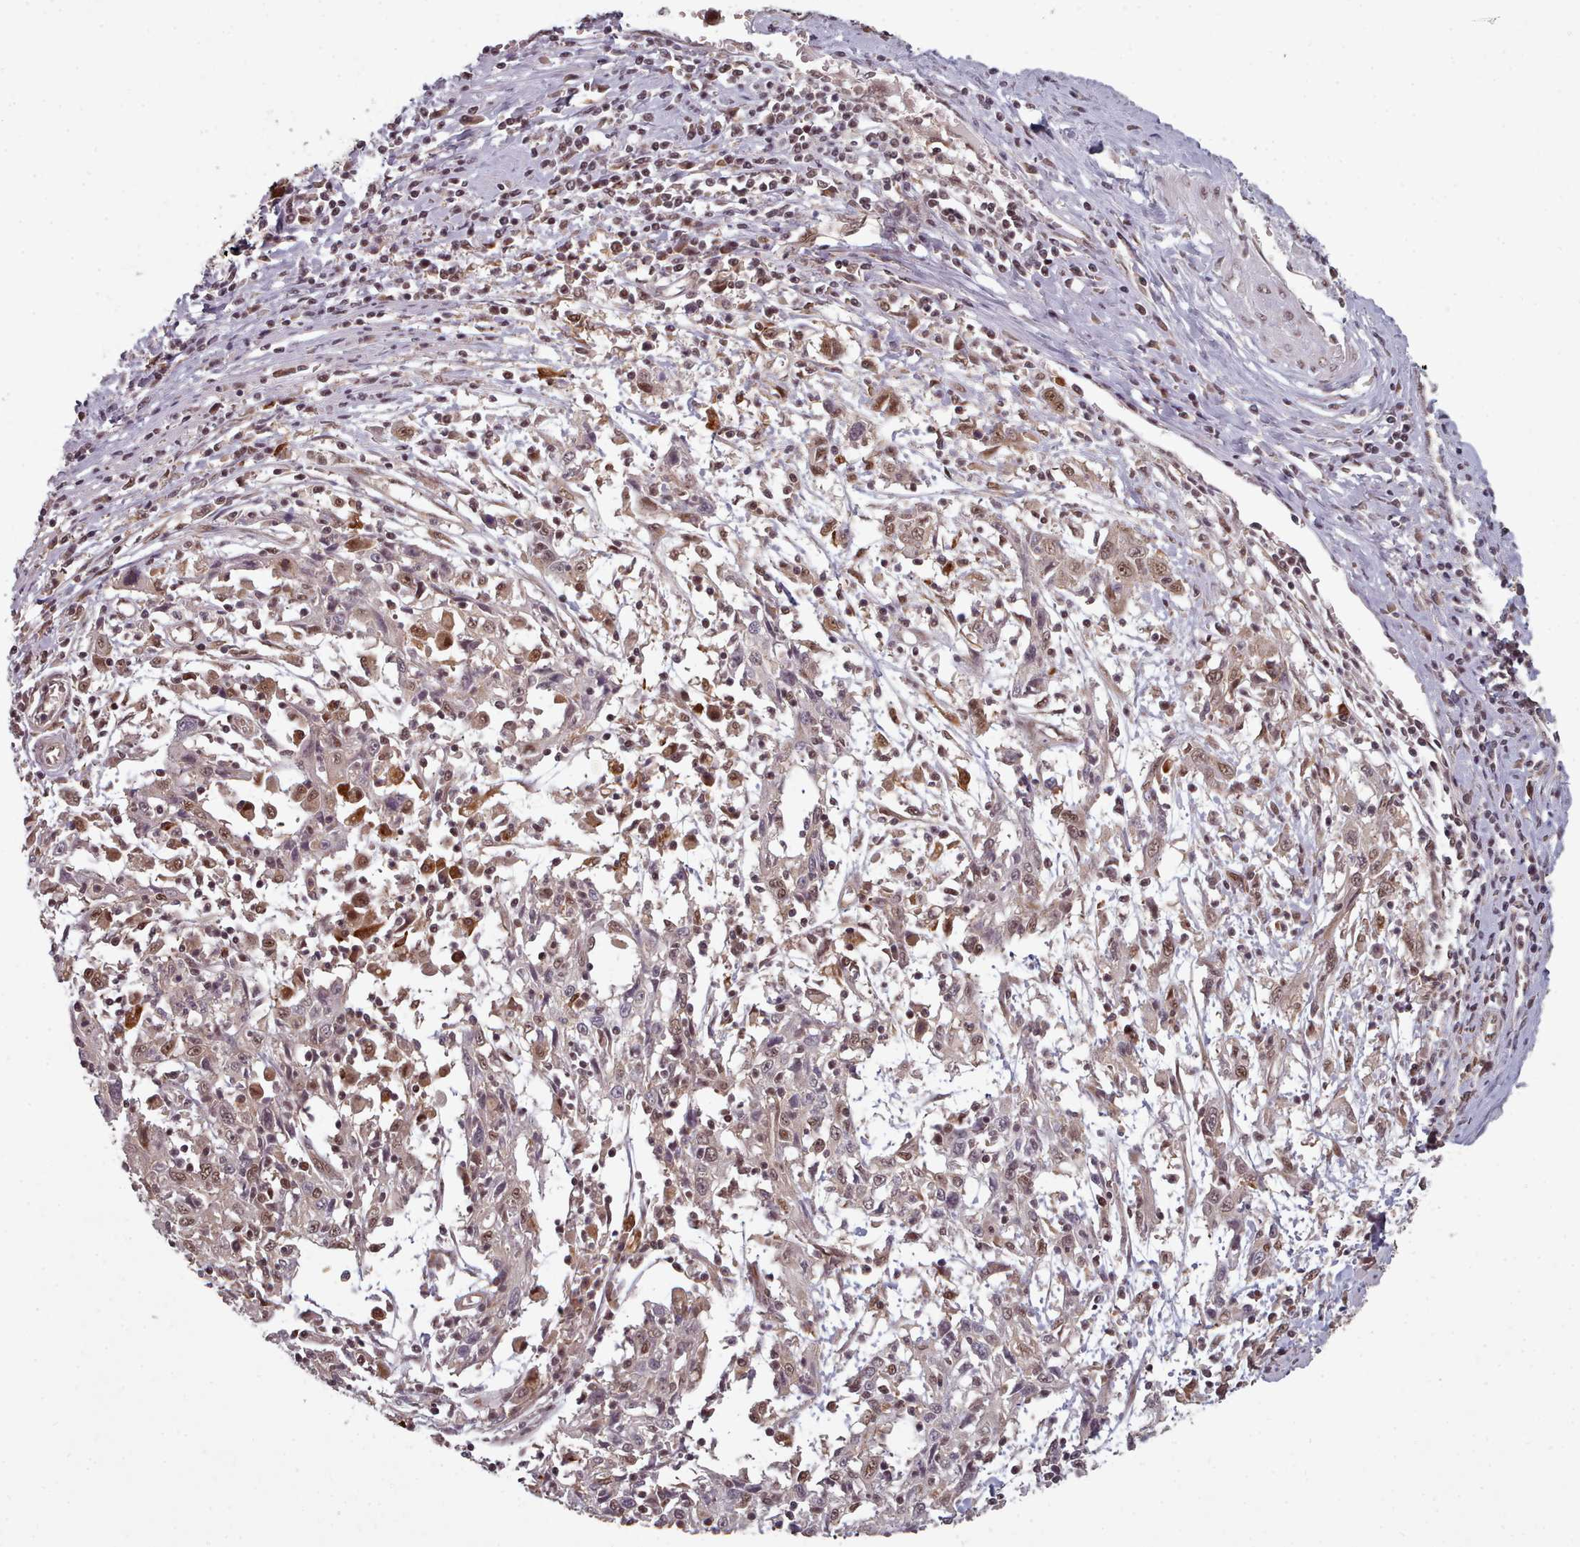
{"staining": {"intensity": "moderate", "quantity": "<25%", "location": "cytoplasmic/membranous,nuclear"}, "tissue": "cervical cancer", "cell_type": "Tumor cells", "image_type": "cancer", "snomed": [{"axis": "morphology", "description": "Squamous cell carcinoma, NOS"}, {"axis": "topography", "description": "Cervix"}], "caption": "A high-resolution histopathology image shows immunohistochemistry (IHC) staining of squamous cell carcinoma (cervical), which displays moderate cytoplasmic/membranous and nuclear expression in approximately <25% of tumor cells. (DAB (3,3'-diaminobenzidine) IHC, brown staining for protein, blue staining for nuclei).", "gene": "DHX8", "patient": {"sex": "female", "age": 46}}